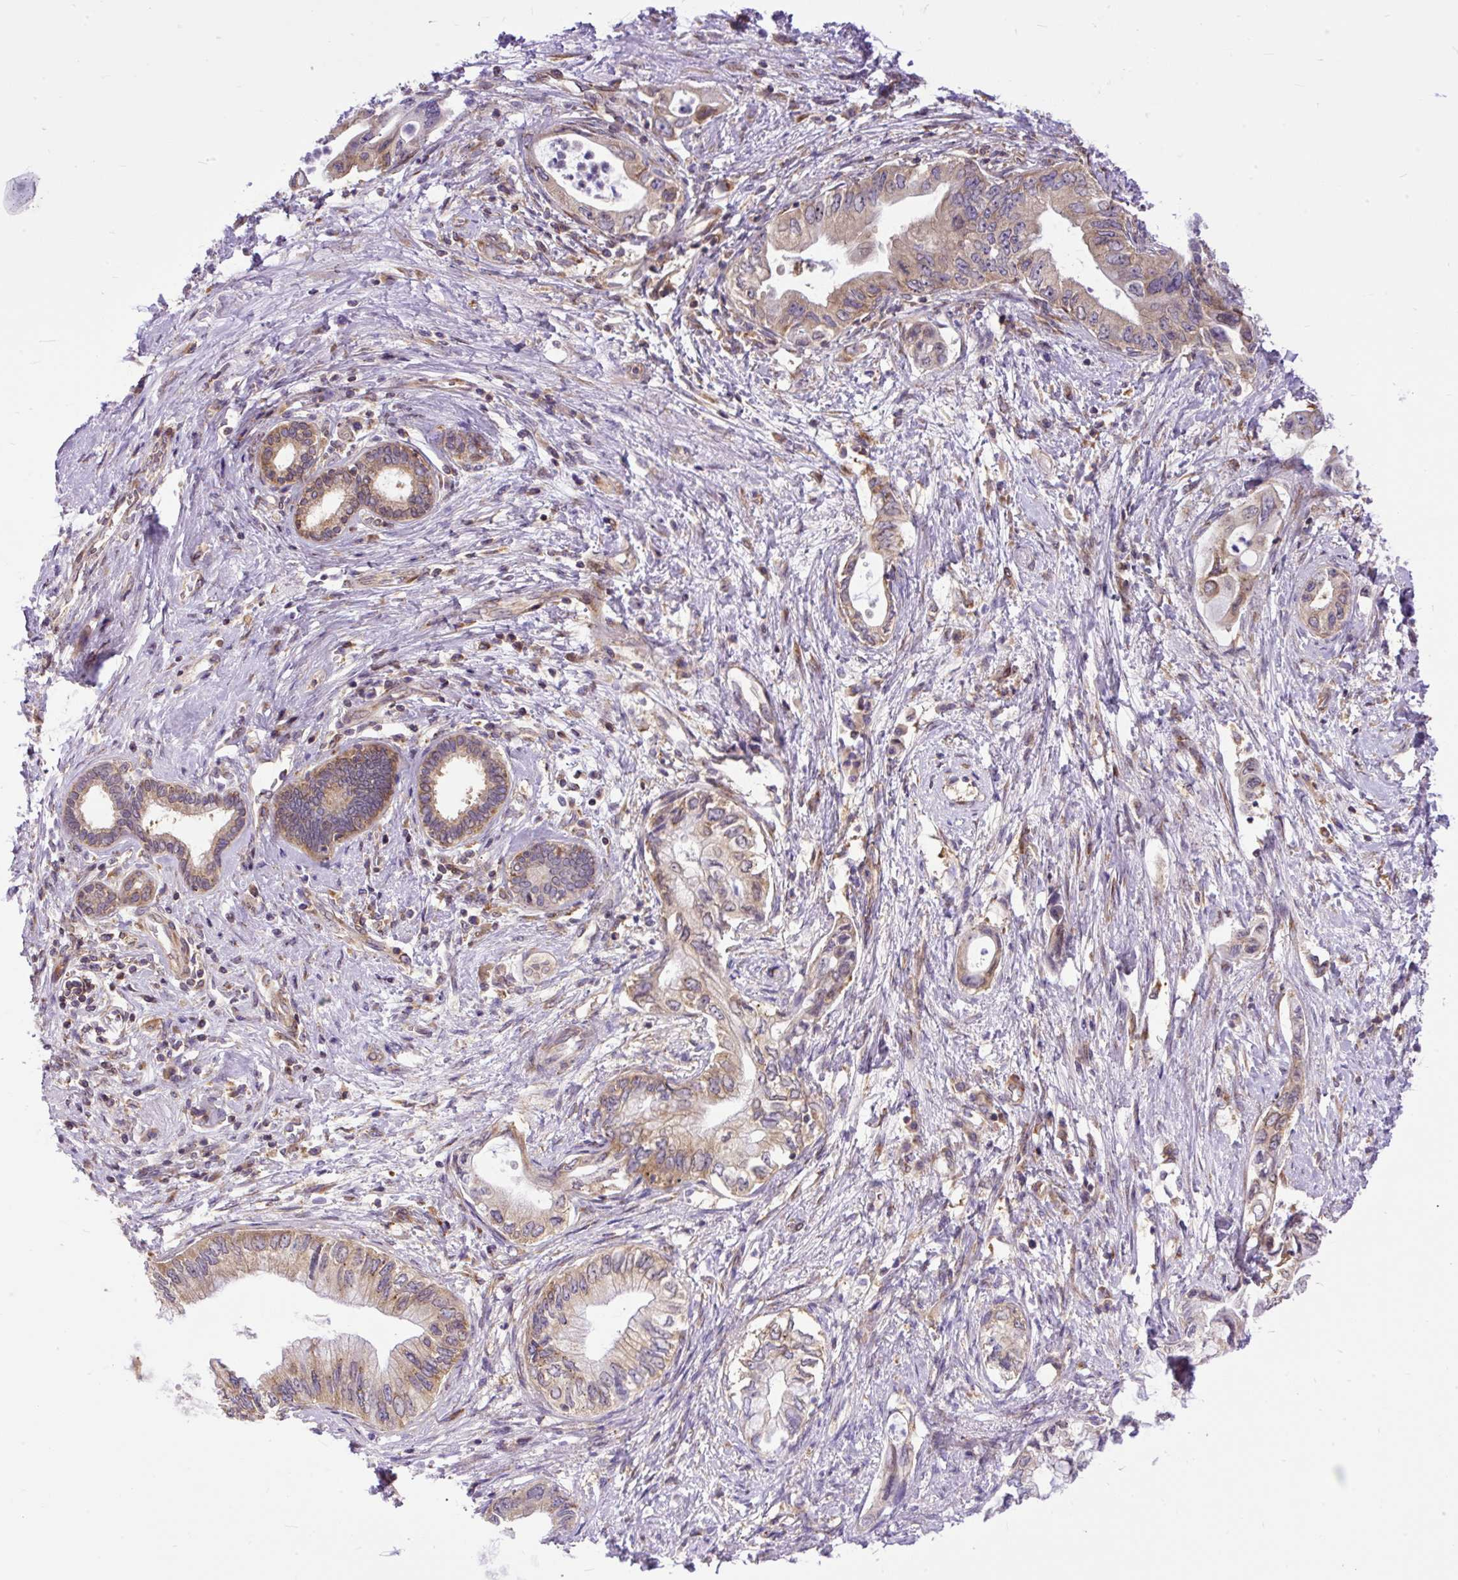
{"staining": {"intensity": "weak", "quantity": "25%-75%", "location": "cytoplasmic/membranous"}, "tissue": "pancreatic cancer", "cell_type": "Tumor cells", "image_type": "cancer", "snomed": [{"axis": "morphology", "description": "Adenocarcinoma, NOS"}, {"axis": "topography", "description": "Pancreas"}], "caption": "A brown stain shows weak cytoplasmic/membranous staining of a protein in pancreatic adenocarcinoma tumor cells.", "gene": "TRIM17", "patient": {"sex": "female", "age": 73}}